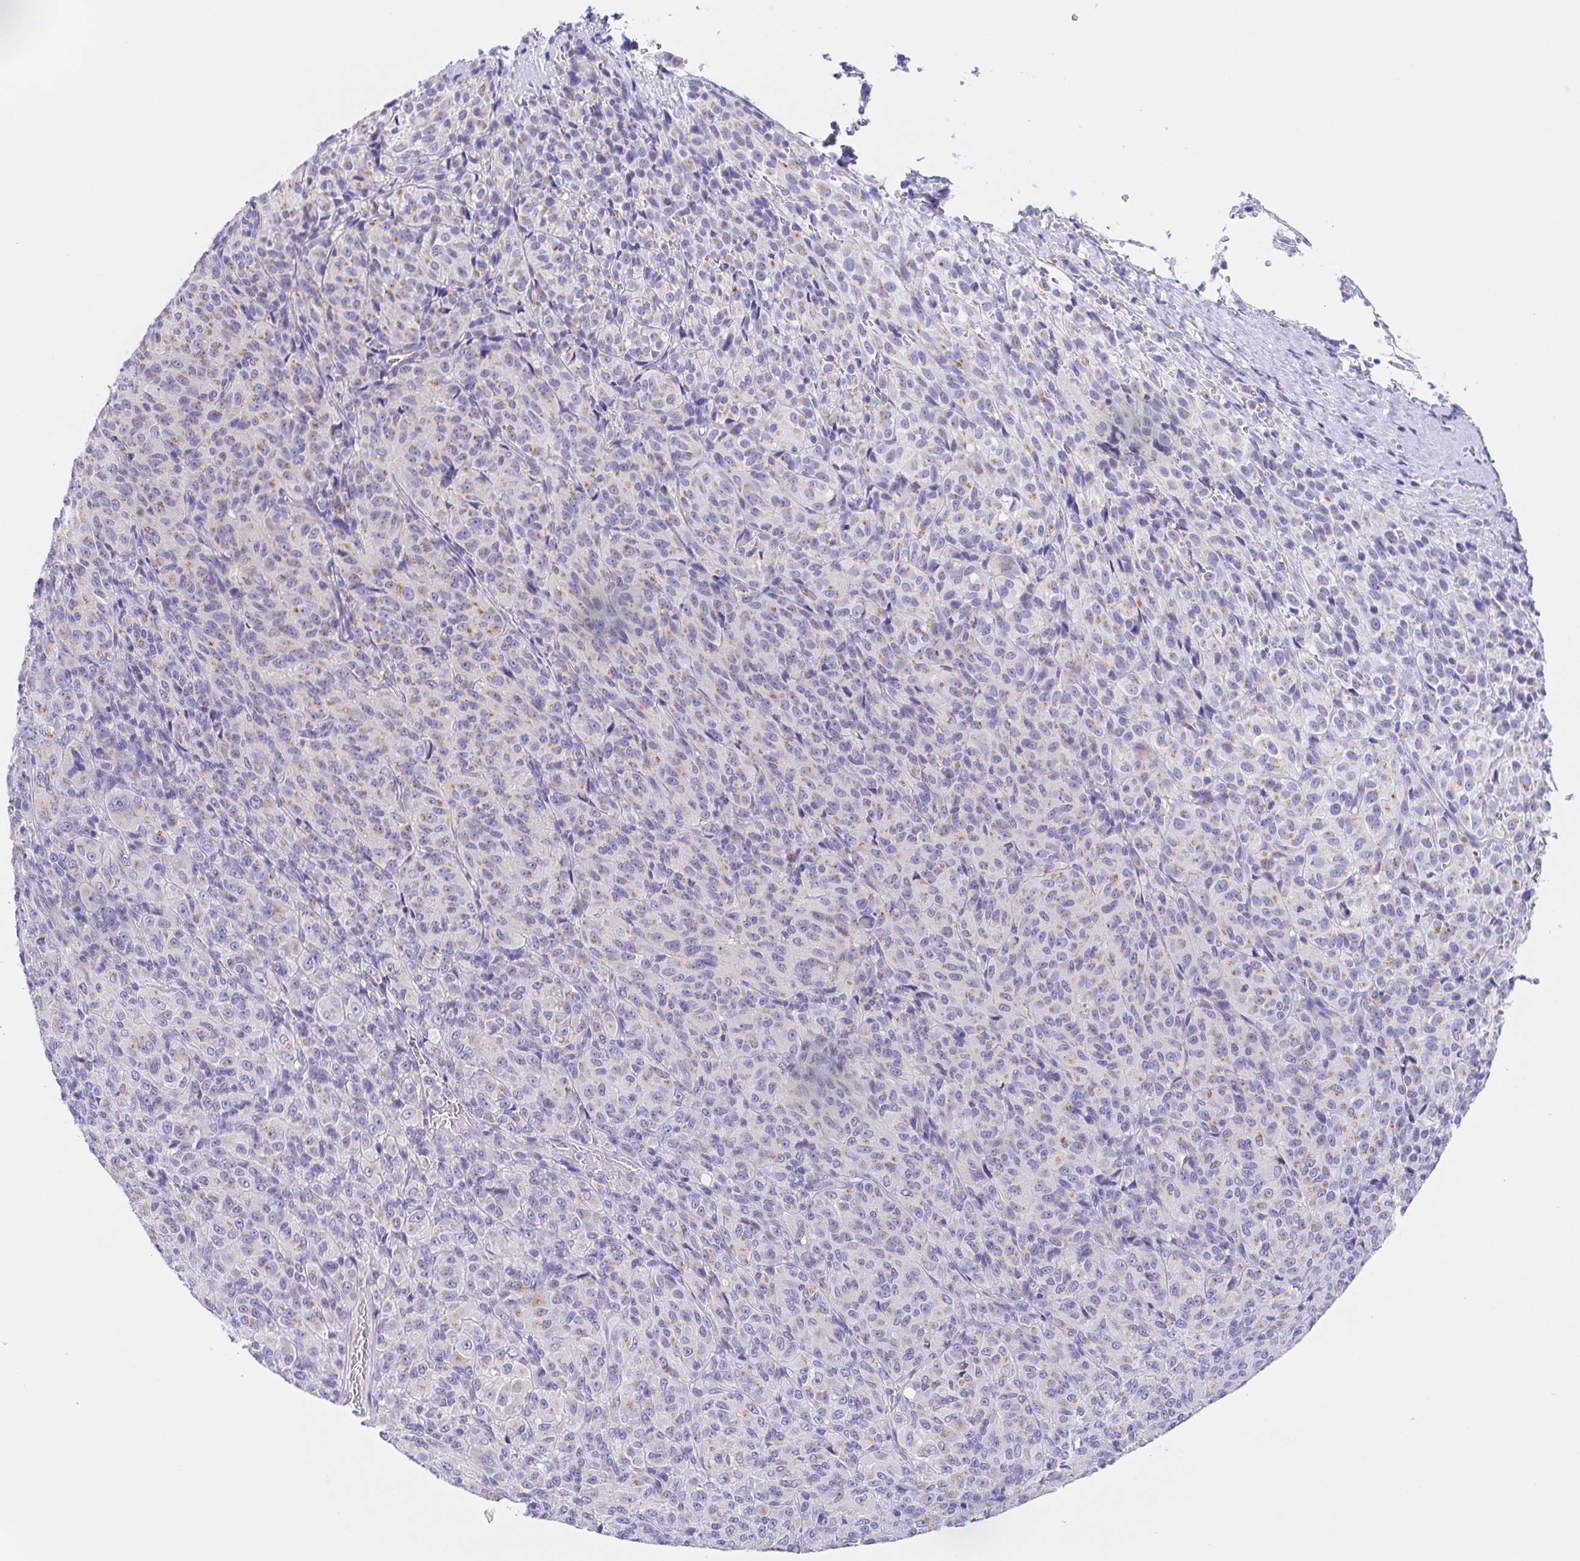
{"staining": {"intensity": "negative", "quantity": "none", "location": "none"}, "tissue": "melanoma", "cell_type": "Tumor cells", "image_type": "cancer", "snomed": [{"axis": "morphology", "description": "Malignant melanoma, Metastatic site"}, {"axis": "topography", "description": "Brain"}], "caption": "This is an immunohistochemistry micrograph of human malignant melanoma (metastatic site). There is no expression in tumor cells.", "gene": "SCG3", "patient": {"sex": "female", "age": 56}}